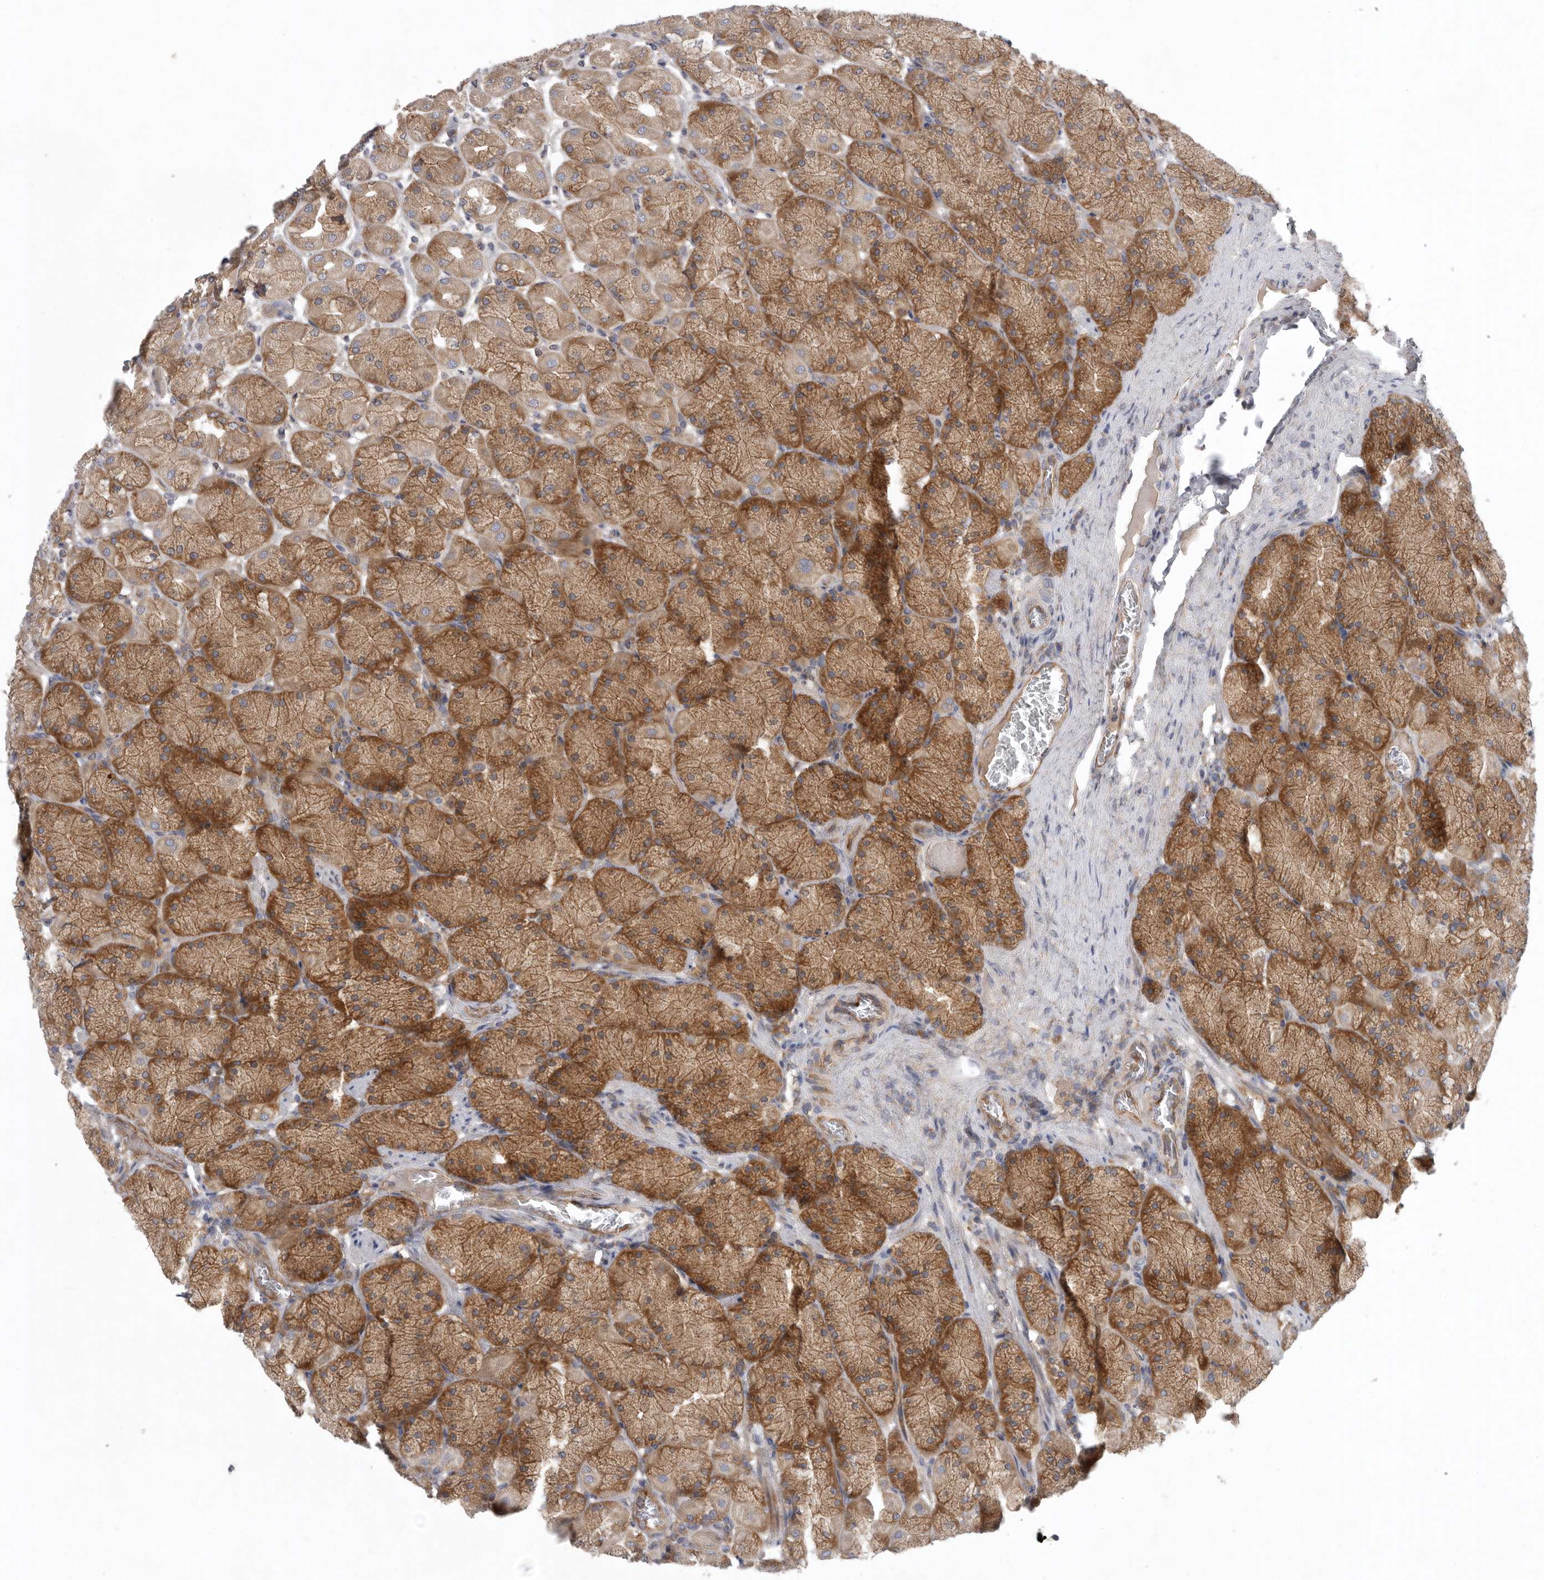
{"staining": {"intensity": "moderate", "quantity": ">75%", "location": "cytoplasmic/membranous"}, "tissue": "stomach", "cell_type": "Glandular cells", "image_type": "normal", "snomed": [{"axis": "morphology", "description": "Normal tissue, NOS"}, {"axis": "topography", "description": "Stomach, upper"}], "caption": "Immunohistochemistry (IHC) (DAB) staining of benign stomach exhibits moderate cytoplasmic/membranous protein staining in approximately >75% of glandular cells. (Stains: DAB (3,3'-diaminobenzidine) in brown, nuclei in blue, Microscopy: brightfield microscopy at high magnification).", "gene": "C1orf109", "patient": {"sex": "female", "age": 56}}